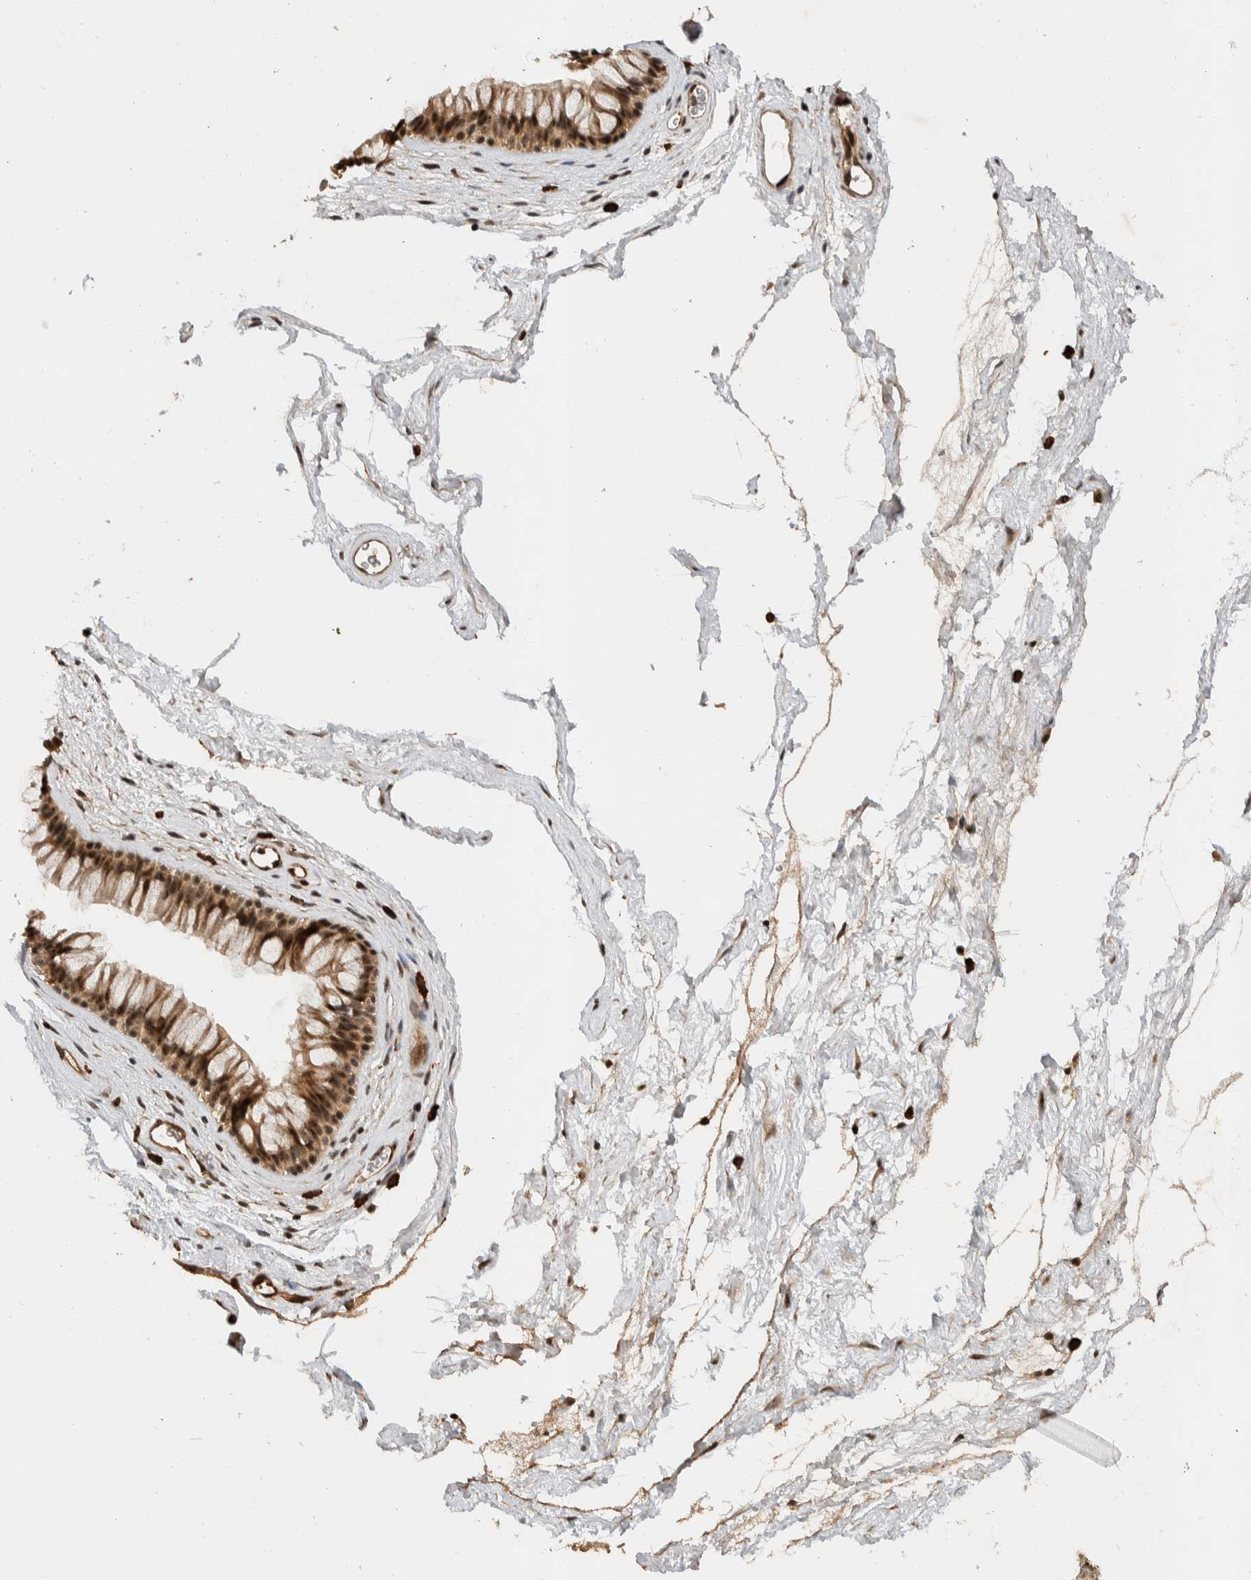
{"staining": {"intensity": "moderate", "quantity": ">75%", "location": "cytoplasmic/membranous,nuclear"}, "tissue": "nasopharynx", "cell_type": "Respiratory epithelial cells", "image_type": "normal", "snomed": [{"axis": "morphology", "description": "Normal tissue, NOS"}, {"axis": "morphology", "description": "Inflammation, NOS"}, {"axis": "topography", "description": "Nasopharynx"}], "caption": "Brown immunohistochemical staining in benign nasopharynx shows moderate cytoplasmic/membranous,nuclear staining in approximately >75% of respiratory epithelial cells. (IHC, brightfield microscopy, high magnification).", "gene": "TOR1B", "patient": {"sex": "male", "age": 48}}